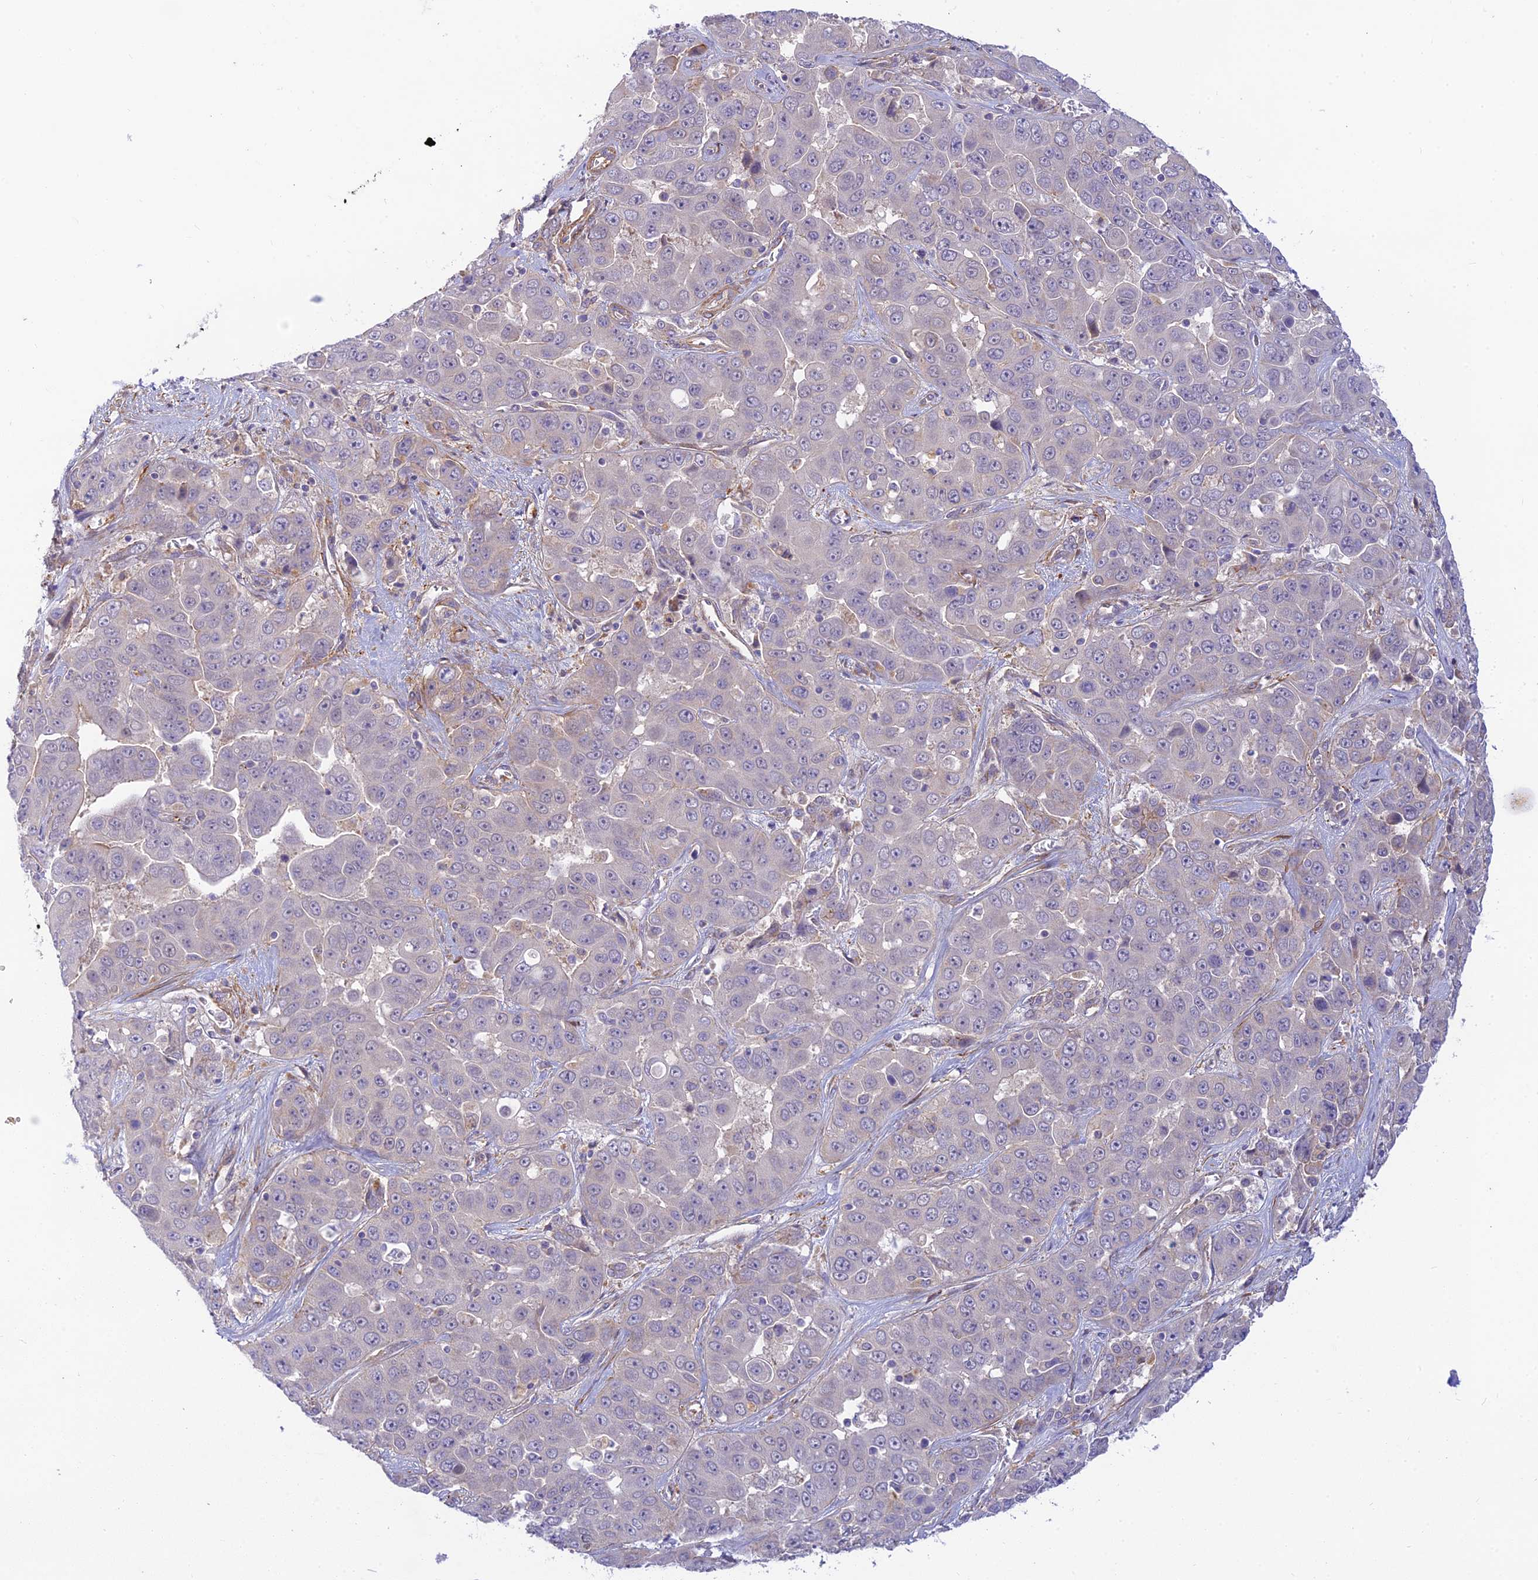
{"staining": {"intensity": "negative", "quantity": "none", "location": "none"}, "tissue": "liver cancer", "cell_type": "Tumor cells", "image_type": "cancer", "snomed": [{"axis": "morphology", "description": "Cholangiocarcinoma"}, {"axis": "topography", "description": "Liver"}], "caption": "Immunohistochemical staining of human liver cancer shows no significant staining in tumor cells.", "gene": "FBXW4", "patient": {"sex": "female", "age": 52}}